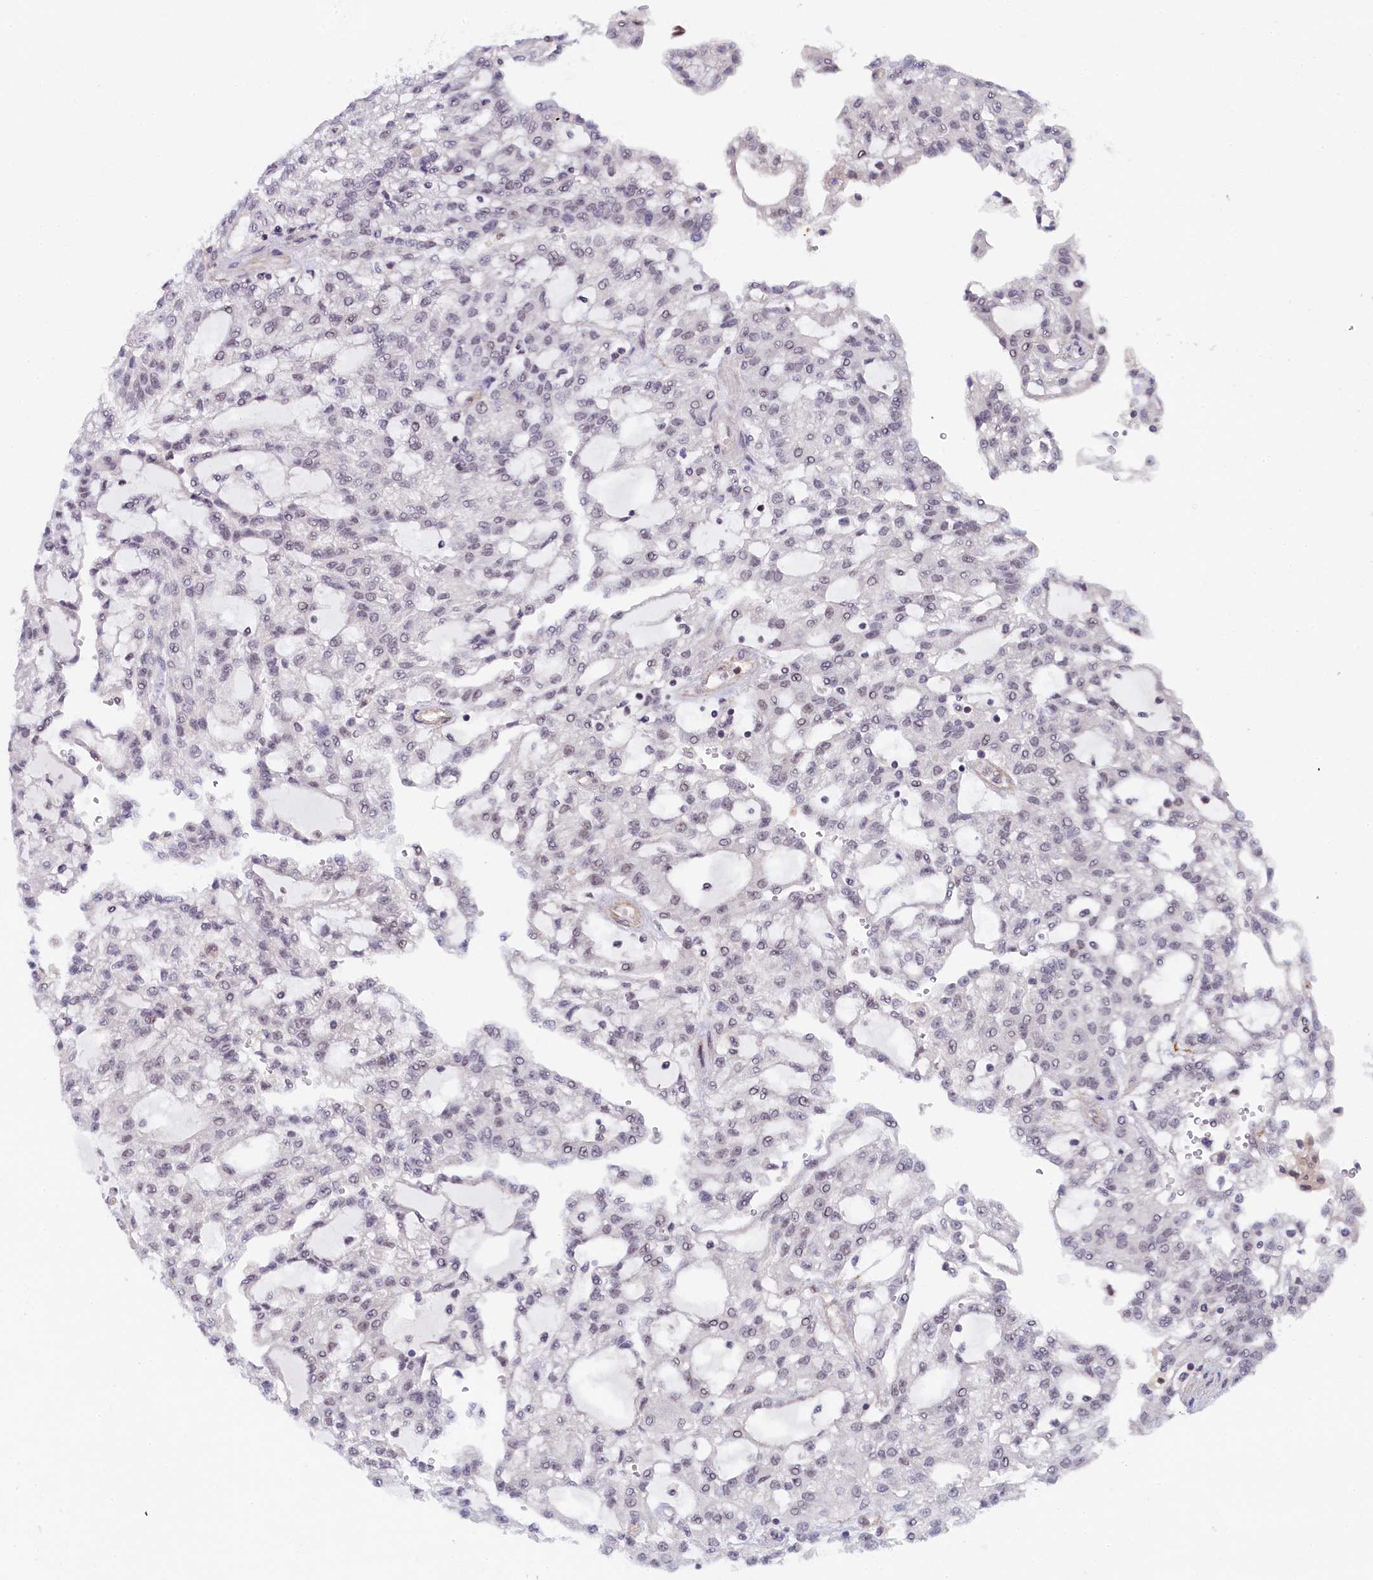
{"staining": {"intensity": "negative", "quantity": "none", "location": "none"}, "tissue": "renal cancer", "cell_type": "Tumor cells", "image_type": "cancer", "snomed": [{"axis": "morphology", "description": "Adenocarcinoma, NOS"}, {"axis": "topography", "description": "Kidney"}], "caption": "Immunohistochemical staining of renal cancer reveals no significant expression in tumor cells. Brightfield microscopy of immunohistochemistry stained with DAB (3,3'-diaminobenzidine) (brown) and hematoxylin (blue), captured at high magnification.", "gene": "INTS14", "patient": {"sex": "male", "age": 63}}